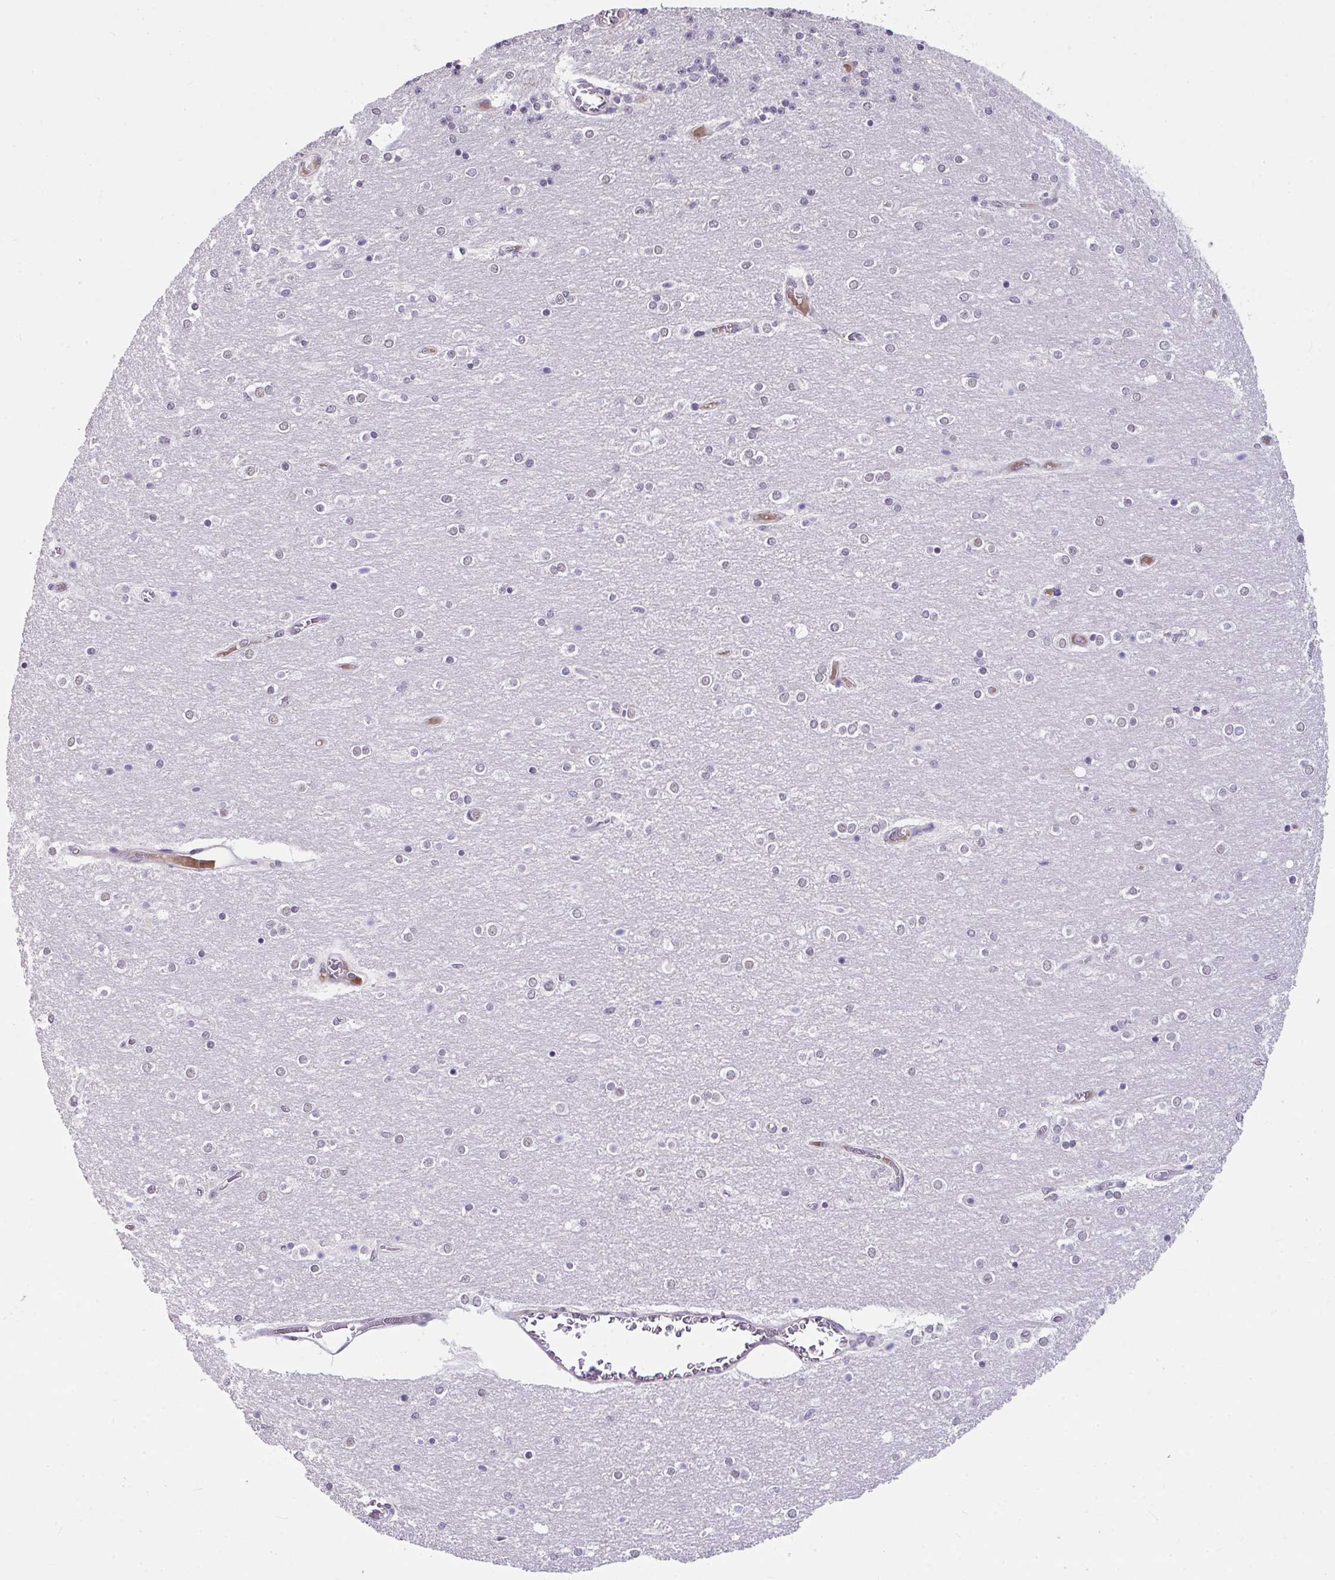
{"staining": {"intensity": "moderate", "quantity": "25%-75%", "location": "nuclear"}, "tissue": "cerebellum", "cell_type": "Cells in granular layer", "image_type": "normal", "snomed": [{"axis": "morphology", "description": "Normal tissue, NOS"}, {"axis": "topography", "description": "Cerebellum"}], "caption": "Cells in granular layer demonstrate medium levels of moderate nuclear expression in about 25%-75% of cells in unremarkable human cerebellum.", "gene": "RBBP6", "patient": {"sex": "female", "age": 54}}